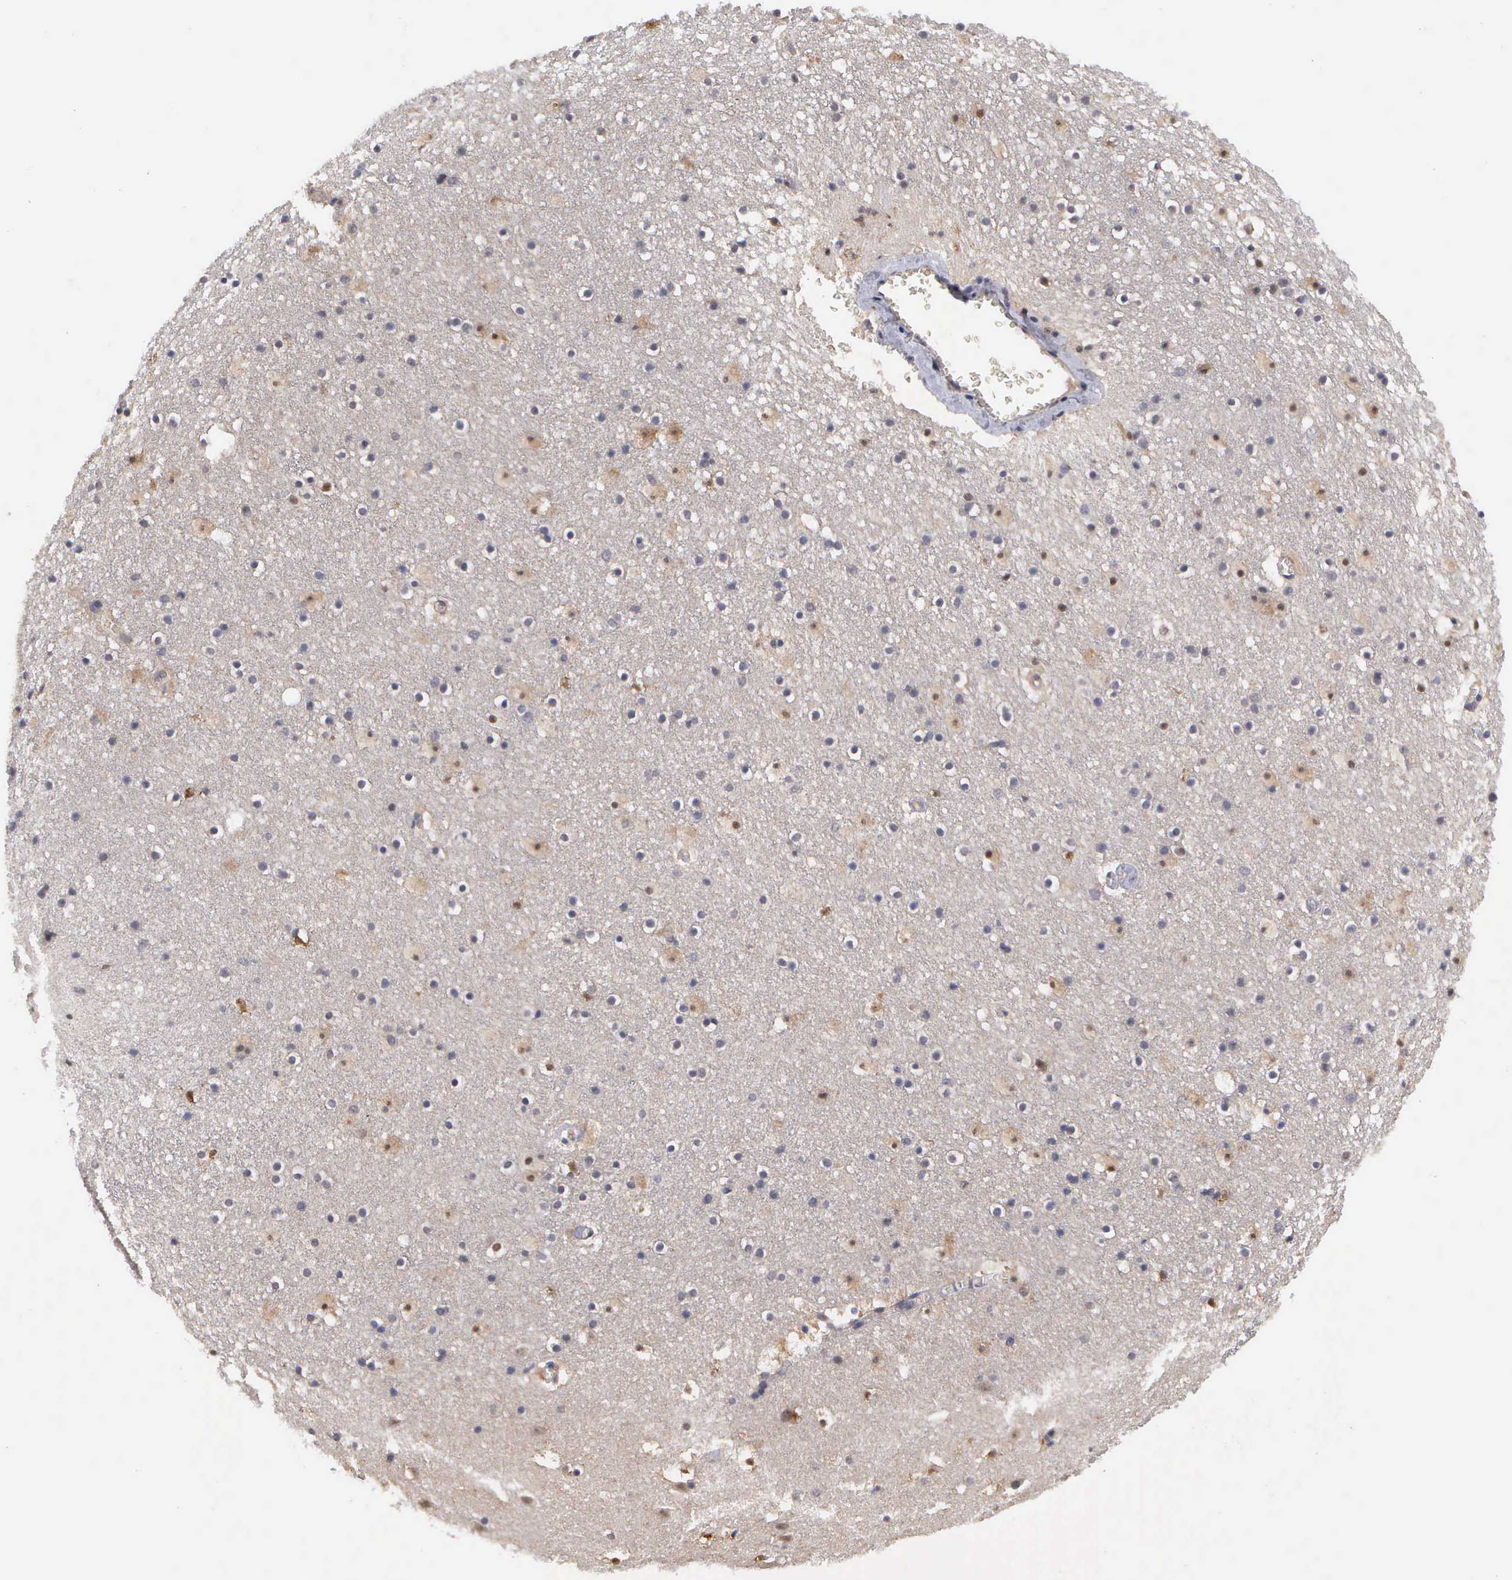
{"staining": {"intensity": "moderate", "quantity": "<25%", "location": "cytoplasmic/membranous,nuclear"}, "tissue": "caudate", "cell_type": "Glial cells", "image_type": "normal", "snomed": [{"axis": "morphology", "description": "Normal tissue, NOS"}, {"axis": "topography", "description": "Lateral ventricle wall"}], "caption": "Immunohistochemistry (IHC) (DAB (3,3'-diaminobenzidine)) staining of benign human caudate shows moderate cytoplasmic/membranous,nuclear protein positivity in approximately <25% of glial cells. (Stains: DAB (3,3'-diaminobenzidine) in brown, nuclei in blue, Microscopy: brightfield microscopy at high magnification).", "gene": "ZBTB33", "patient": {"sex": "male", "age": 45}}